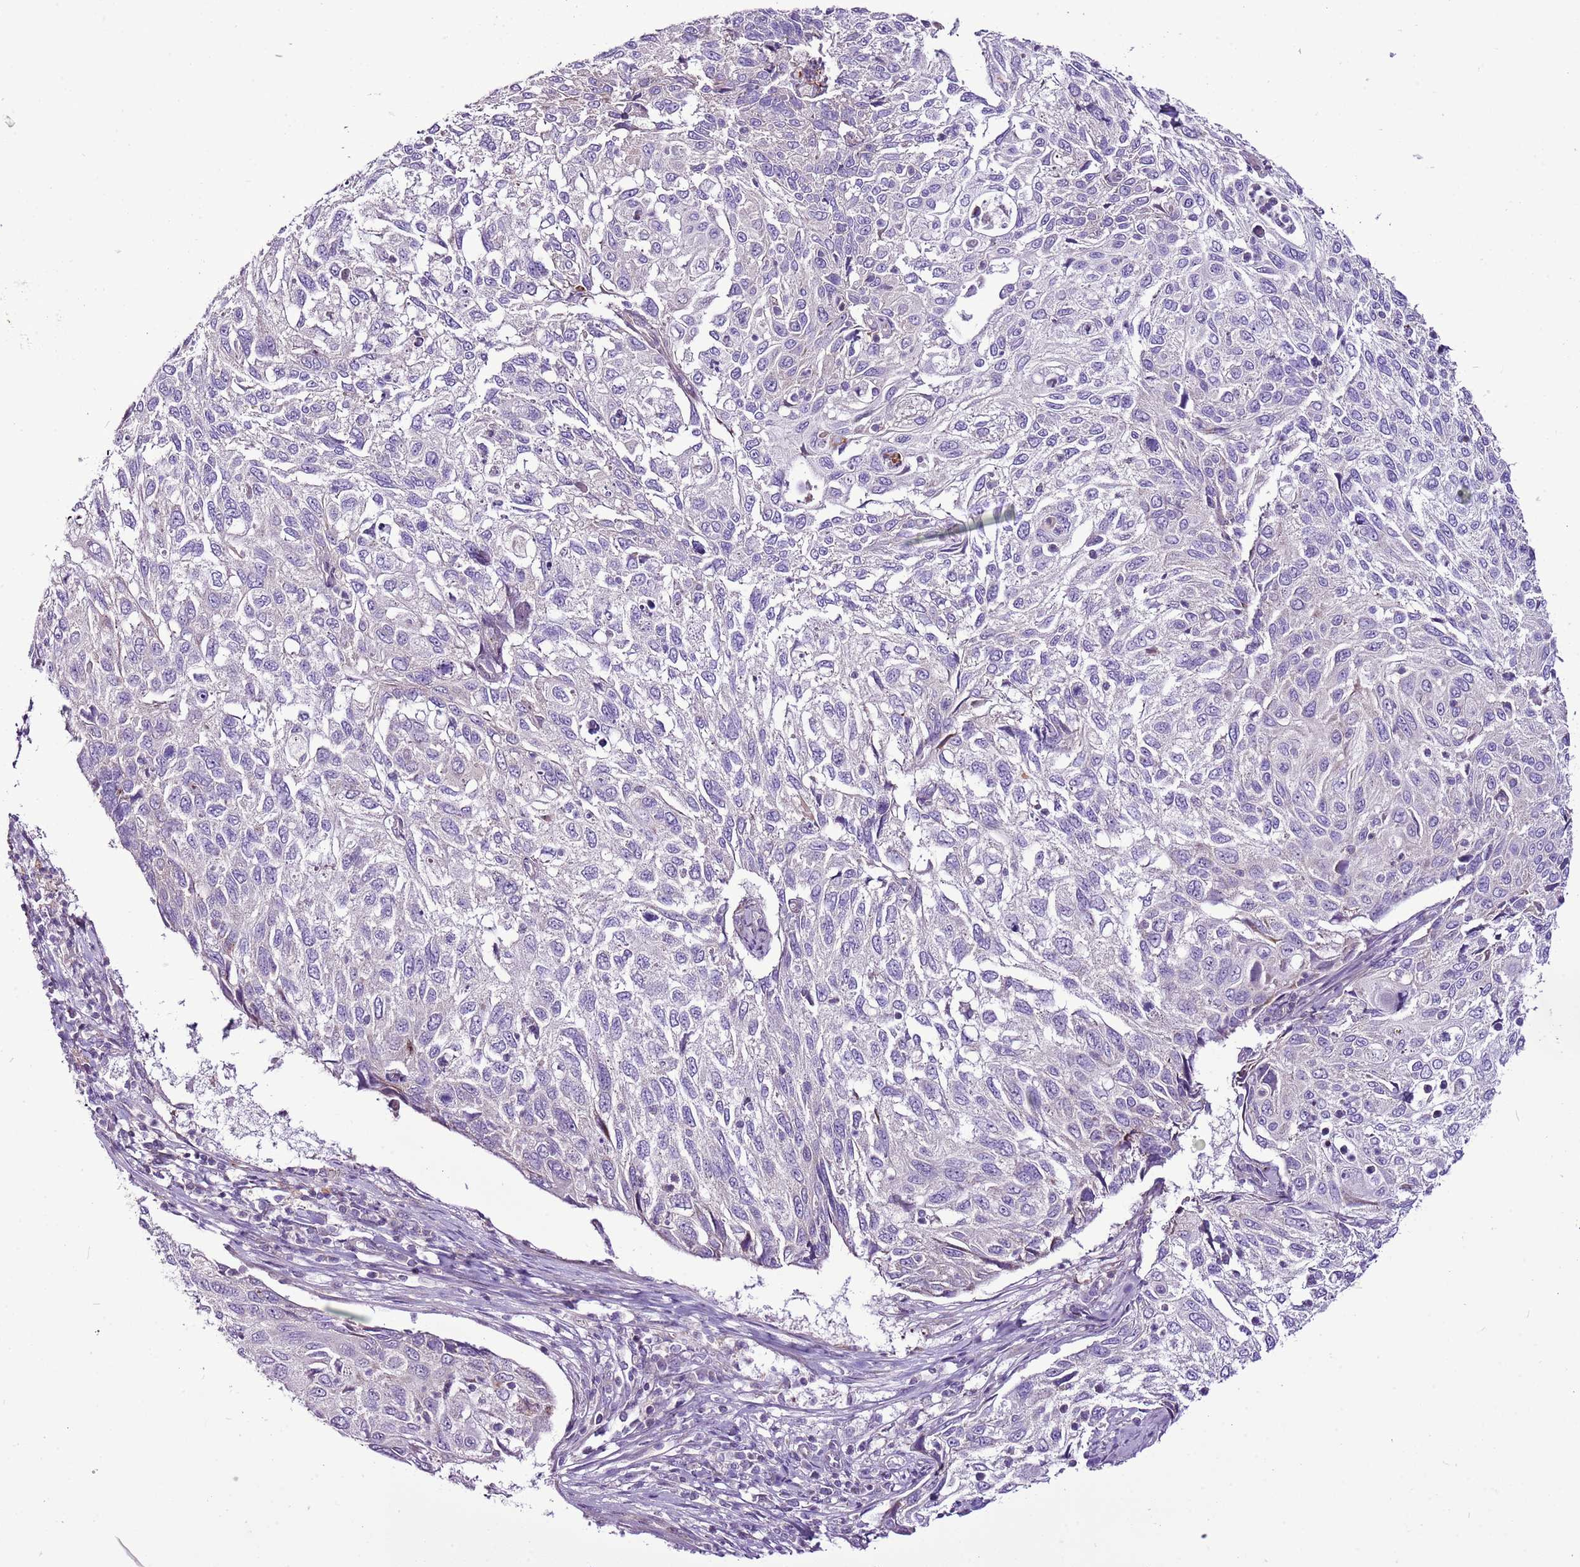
{"staining": {"intensity": "negative", "quantity": "none", "location": "none"}, "tissue": "cervical cancer", "cell_type": "Tumor cells", "image_type": "cancer", "snomed": [{"axis": "morphology", "description": "Squamous cell carcinoma, NOS"}, {"axis": "topography", "description": "Cervix"}], "caption": "Cervical cancer stained for a protein using IHC shows no positivity tumor cells.", "gene": "CHAC2", "patient": {"sex": "female", "age": 70}}